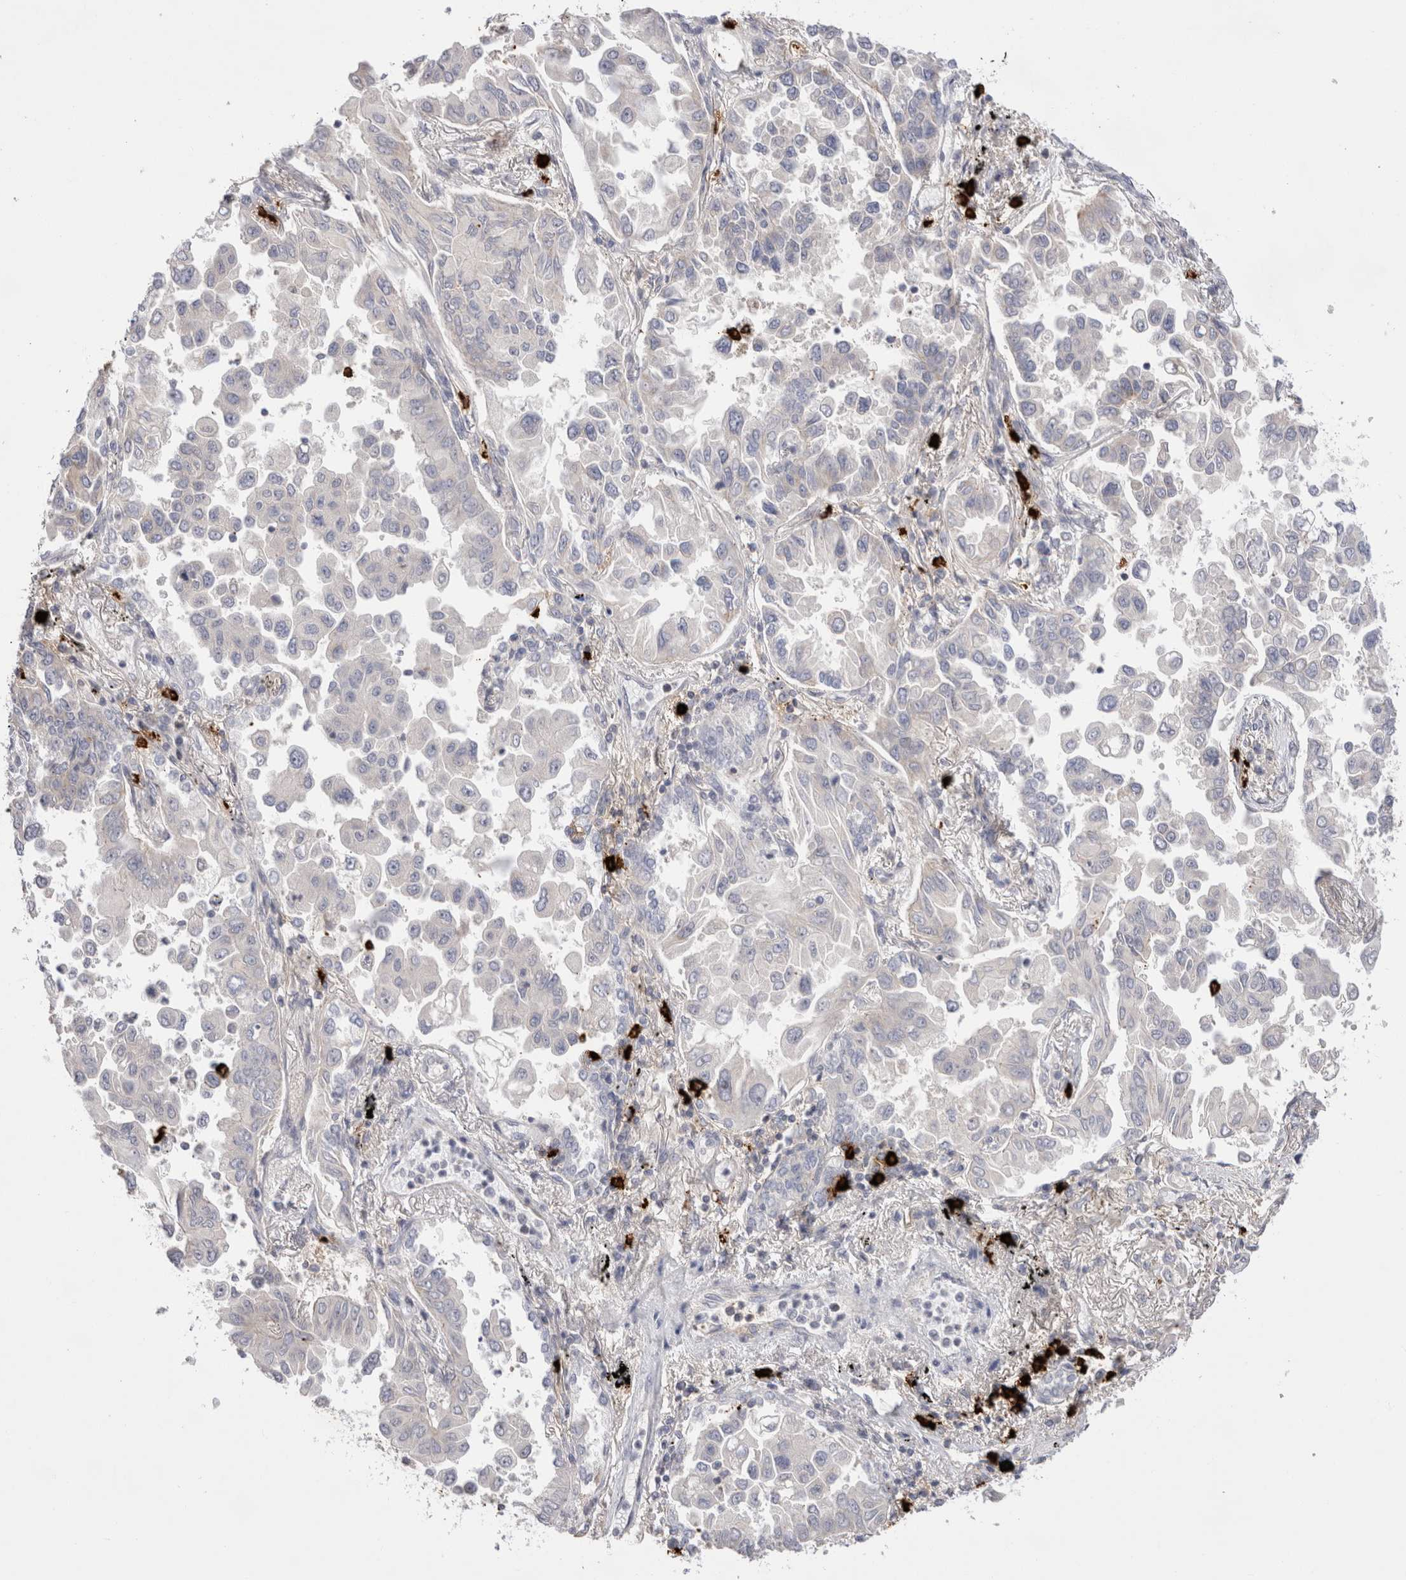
{"staining": {"intensity": "negative", "quantity": "none", "location": "none"}, "tissue": "lung cancer", "cell_type": "Tumor cells", "image_type": "cancer", "snomed": [{"axis": "morphology", "description": "Adenocarcinoma, NOS"}, {"axis": "topography", "description": "Lung"}], "caption": "The immunohistochemistry (IHC) image has no significant staining in tumor cells of lung cancer tissue. (DAB immunohistochemistry (IHC) visualized using brightfield microscopy, high magnification).", "gene": "SPINK2", "patient": {"sex": "female", "age": 67}}